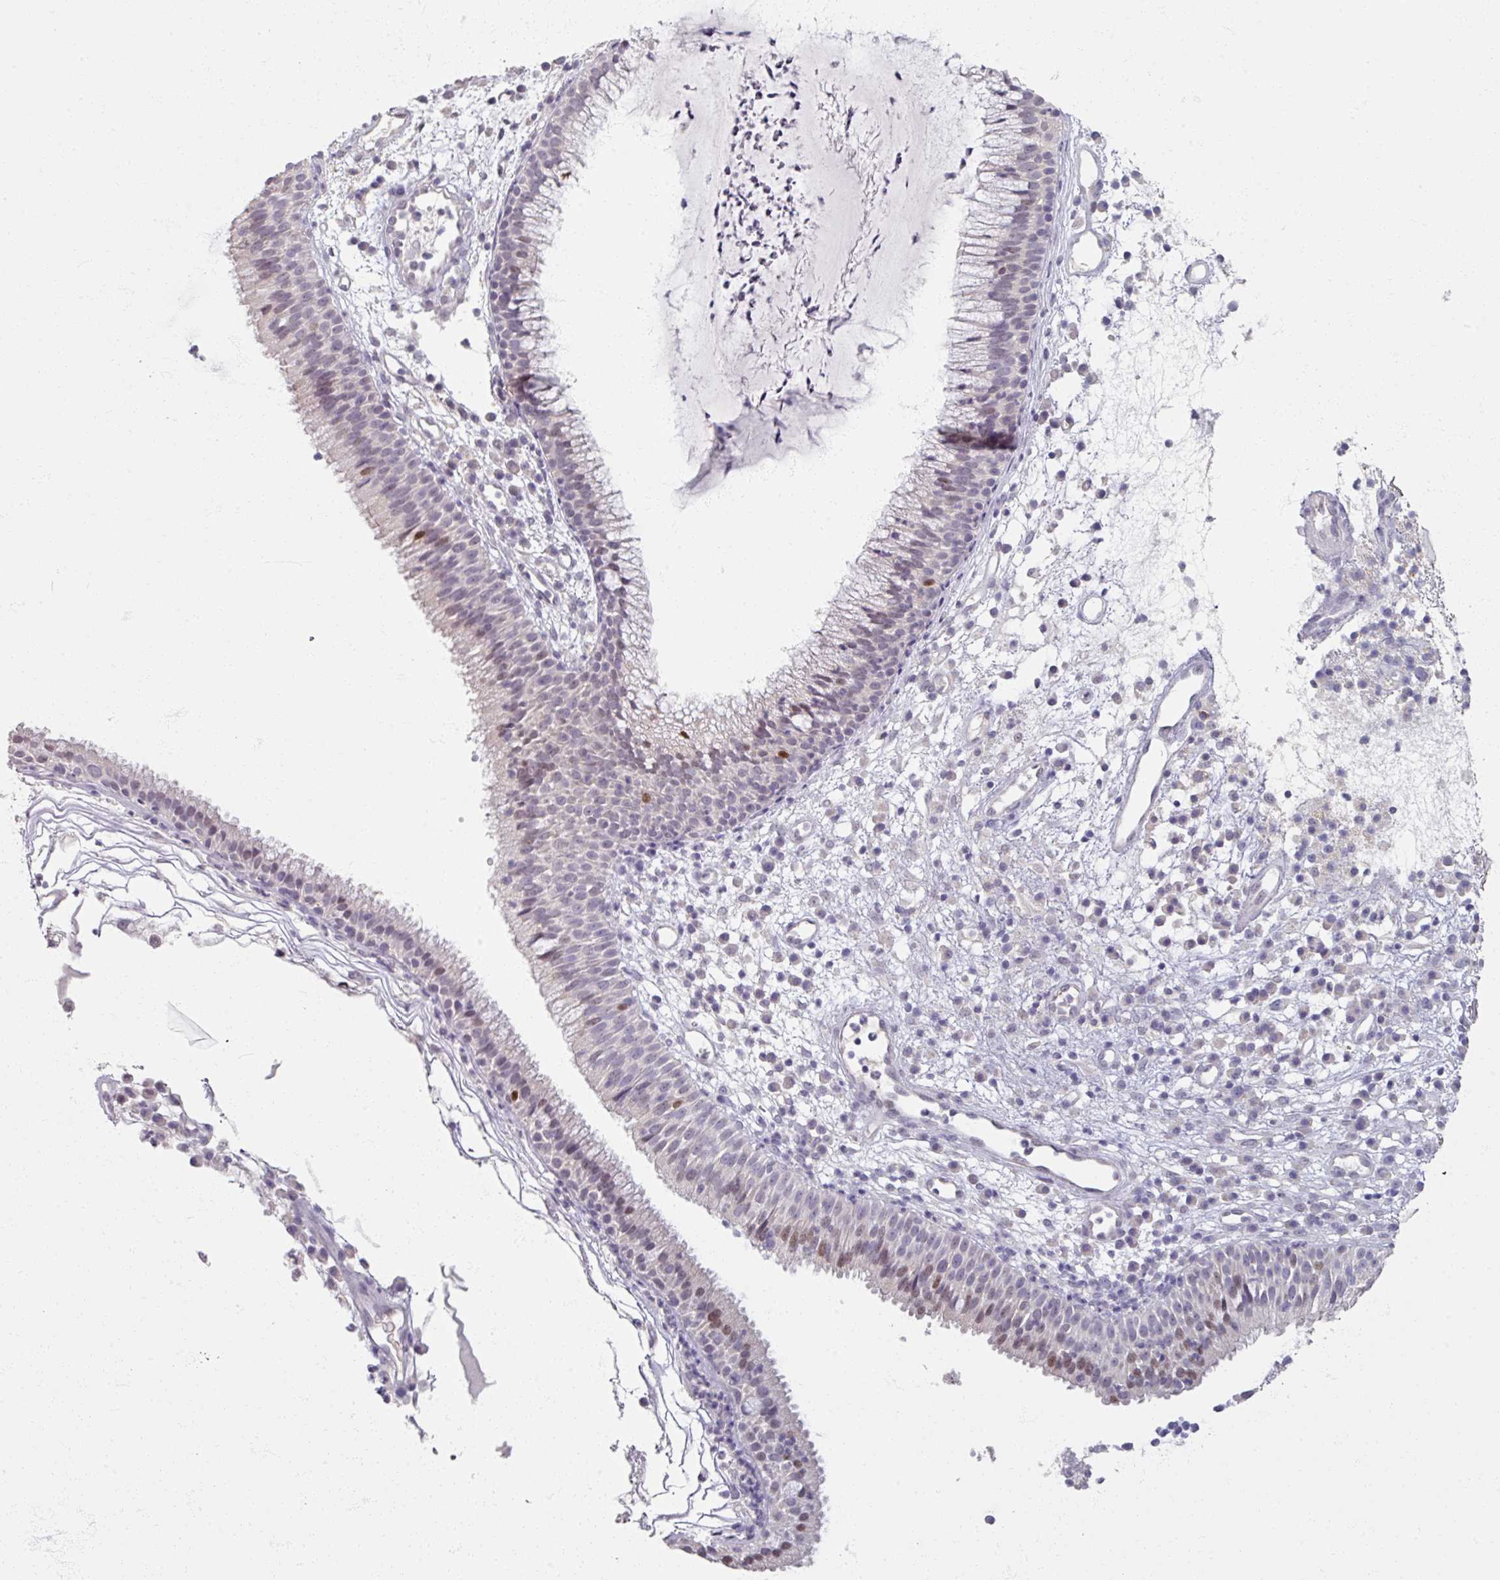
{"staining": {"intensity": "moderate", "quantity": "<25%", "location": "nuclear"}, "tissue": "nasopharynx", "cell_type": "Respiratory epithelial cells", "image_type": "normal", "snomed": [{"axis": "morphology", "description": "Normal tissue, NOS"}, {"axis": "topography", "description": "Nasopharynx"}], "caption": "About <25% of respiratory epithelial cells in unremarkable human nasopharynx show moderate nuclear protein staining as visualized by brown immunohistochemical staining.", "gene": "SOX11", "patient": {"sex": "male", "age": 21}}